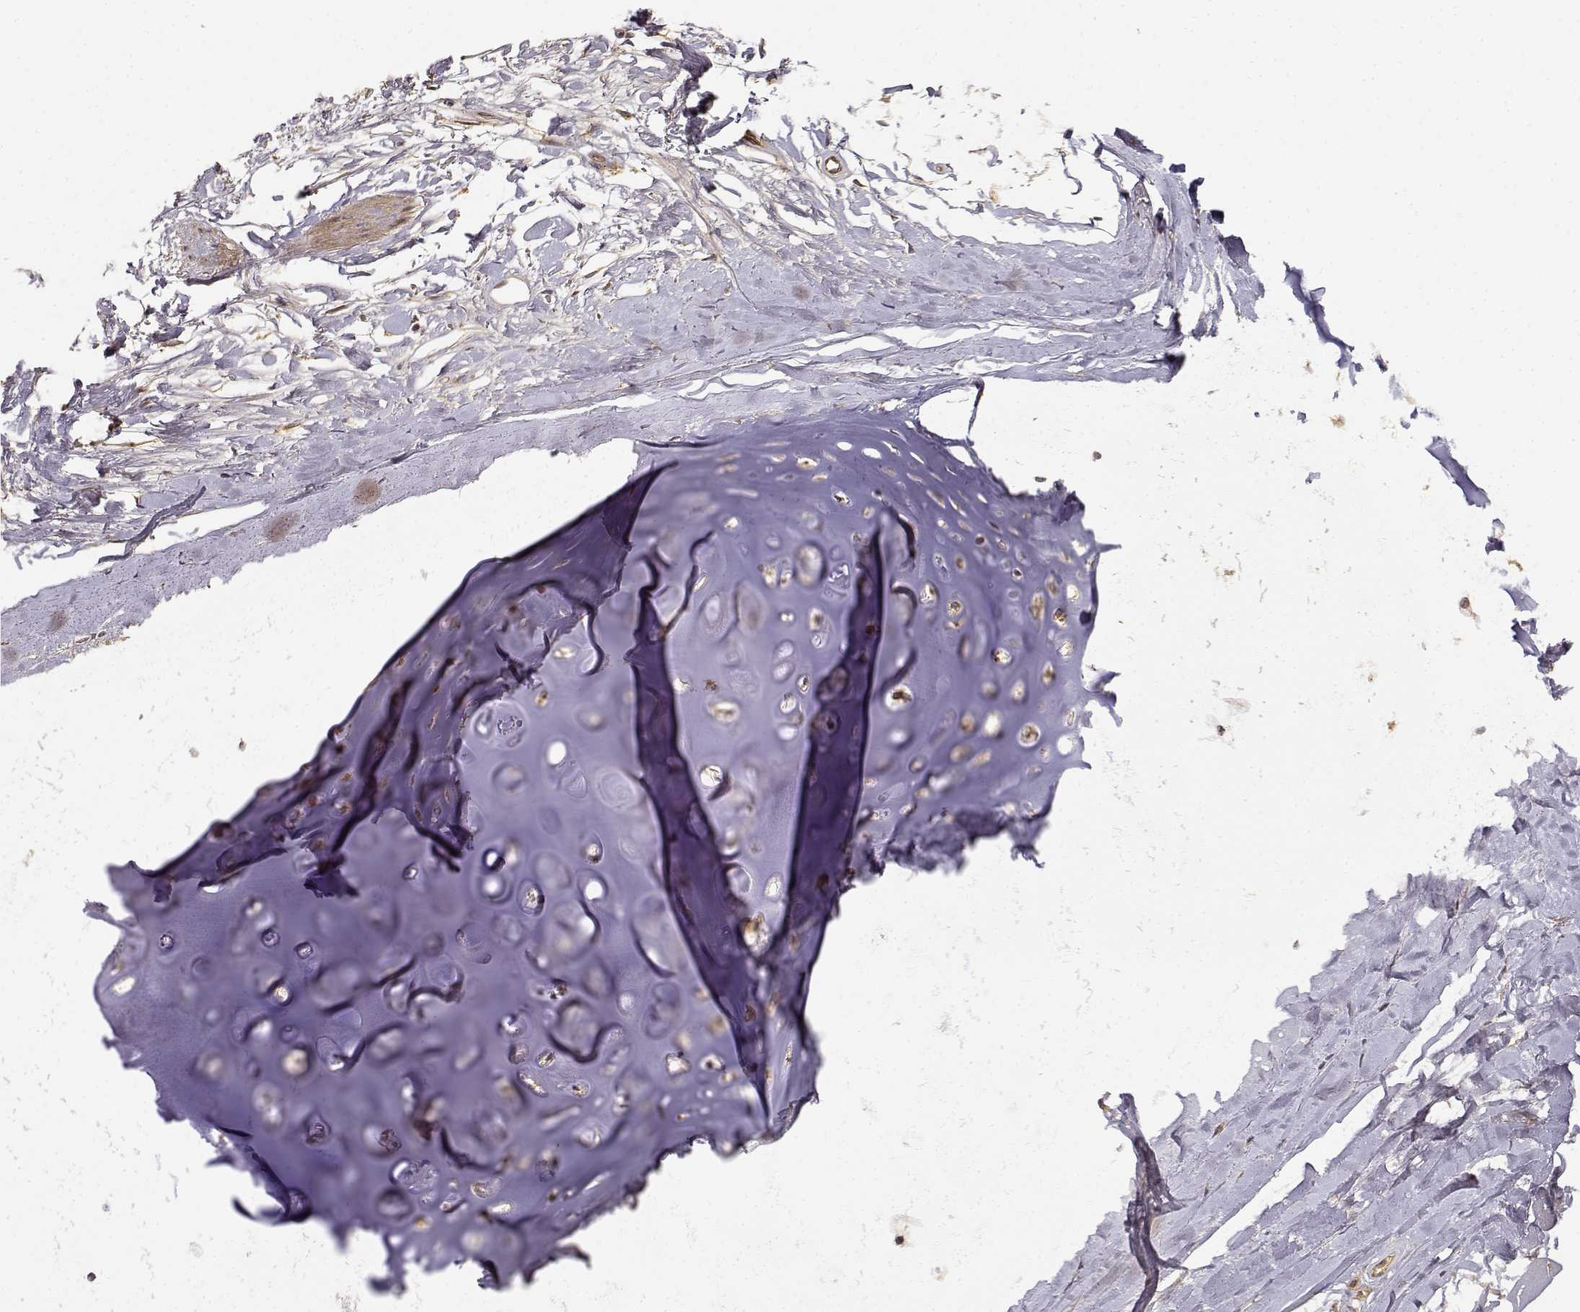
{"staining": {"intensity": "weak", "quantity": ">75%", "location": "cytoplasmic/membranous"}, "tissue": "soft tissue", "cell_type": "Chondrocytes", "image_type": "normal", "snomed": [{"axis": "morphology", "description": "Normal tissue, NOS"}, {"axis": "topography", "description": "Lymph node"}, {"axis": "topography", "description": "Bronchus"}], "caption": "Unremarkable soft tissue shows weak cytoplasmic/membranous expression in about >75% of chondrocytes, visualized by immunohistochemistry.", "gene": "CDK5RAP2", "patient": {"sex": "female", "age": 70}}